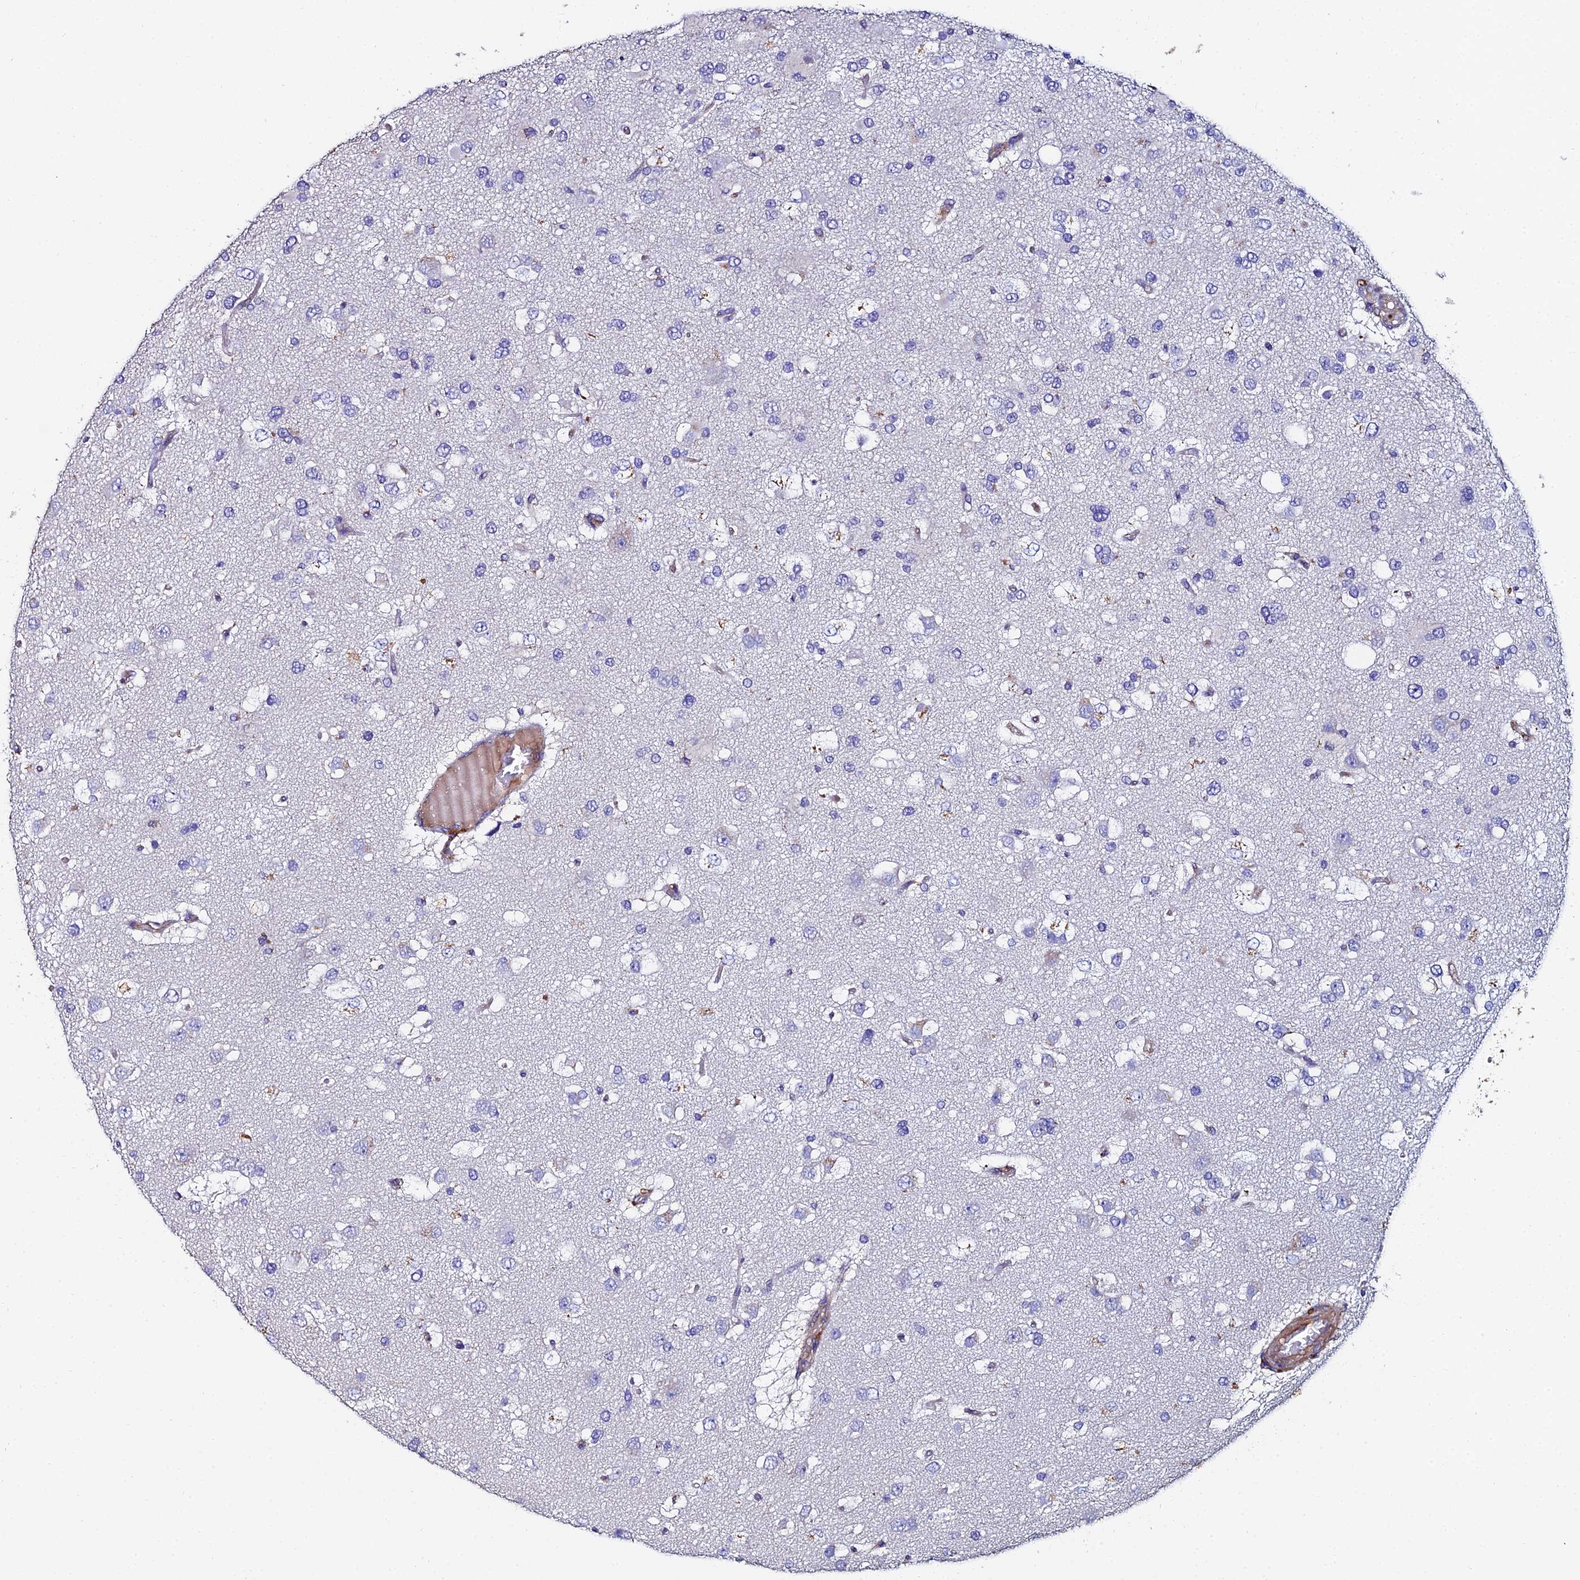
{"staining": {"intensity": "negative", "quantity": "none", "location": "none"}, "tissue": "glioma", "cell_type": "Tumor cells", "image_type": "cancer", "snomed": [{"axis": "morphology", "description": "Glioma, malignant, High grade"}, {"axis": "topography", "description": "Brain"}], "caption": "Glioma was stained to show a protein in brown. There is no significant expression in tumor cells.", "gene": "C6", "patient": {"sex": "male", "age": 53}}